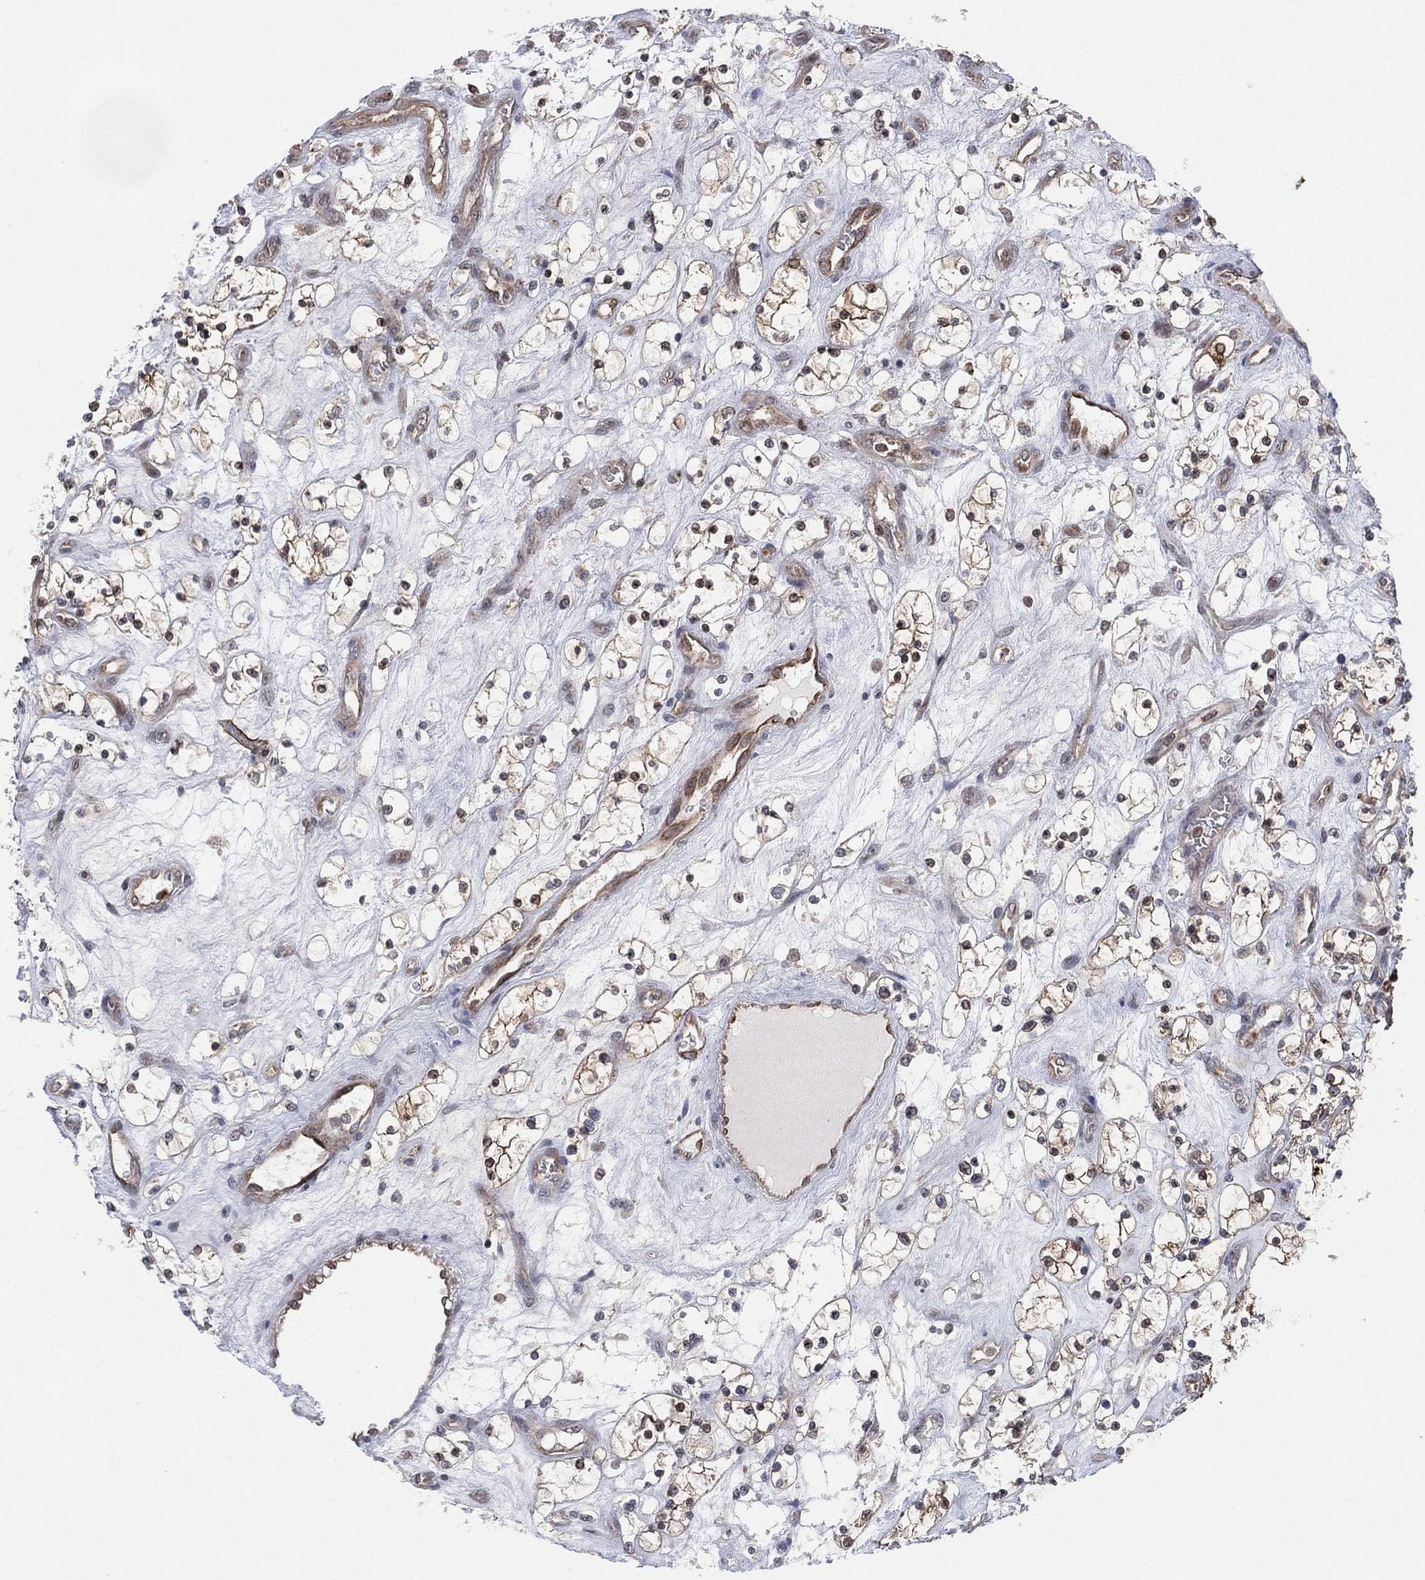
{"staining": {"intensity": "moderate", "quantity": "<25%", "location": "cytoplasmic/membranous"}, "tissue": "renal cancer", "cell_type": "Tumor cells", "image_type": "cancer", "snomed": [{"axis": "morphology", "description": "Adenocarcinoma, NOS"}, {"axis": "topography", "description": "Kidney"}], "caption": "Tumor cells exhibit moderate cytoplasmic/membranous positivity in approximately <25% of cells in renal adenocarcinoma.", "gene": "TMCO1", "patient": {"sex": "female", "age": 69}}